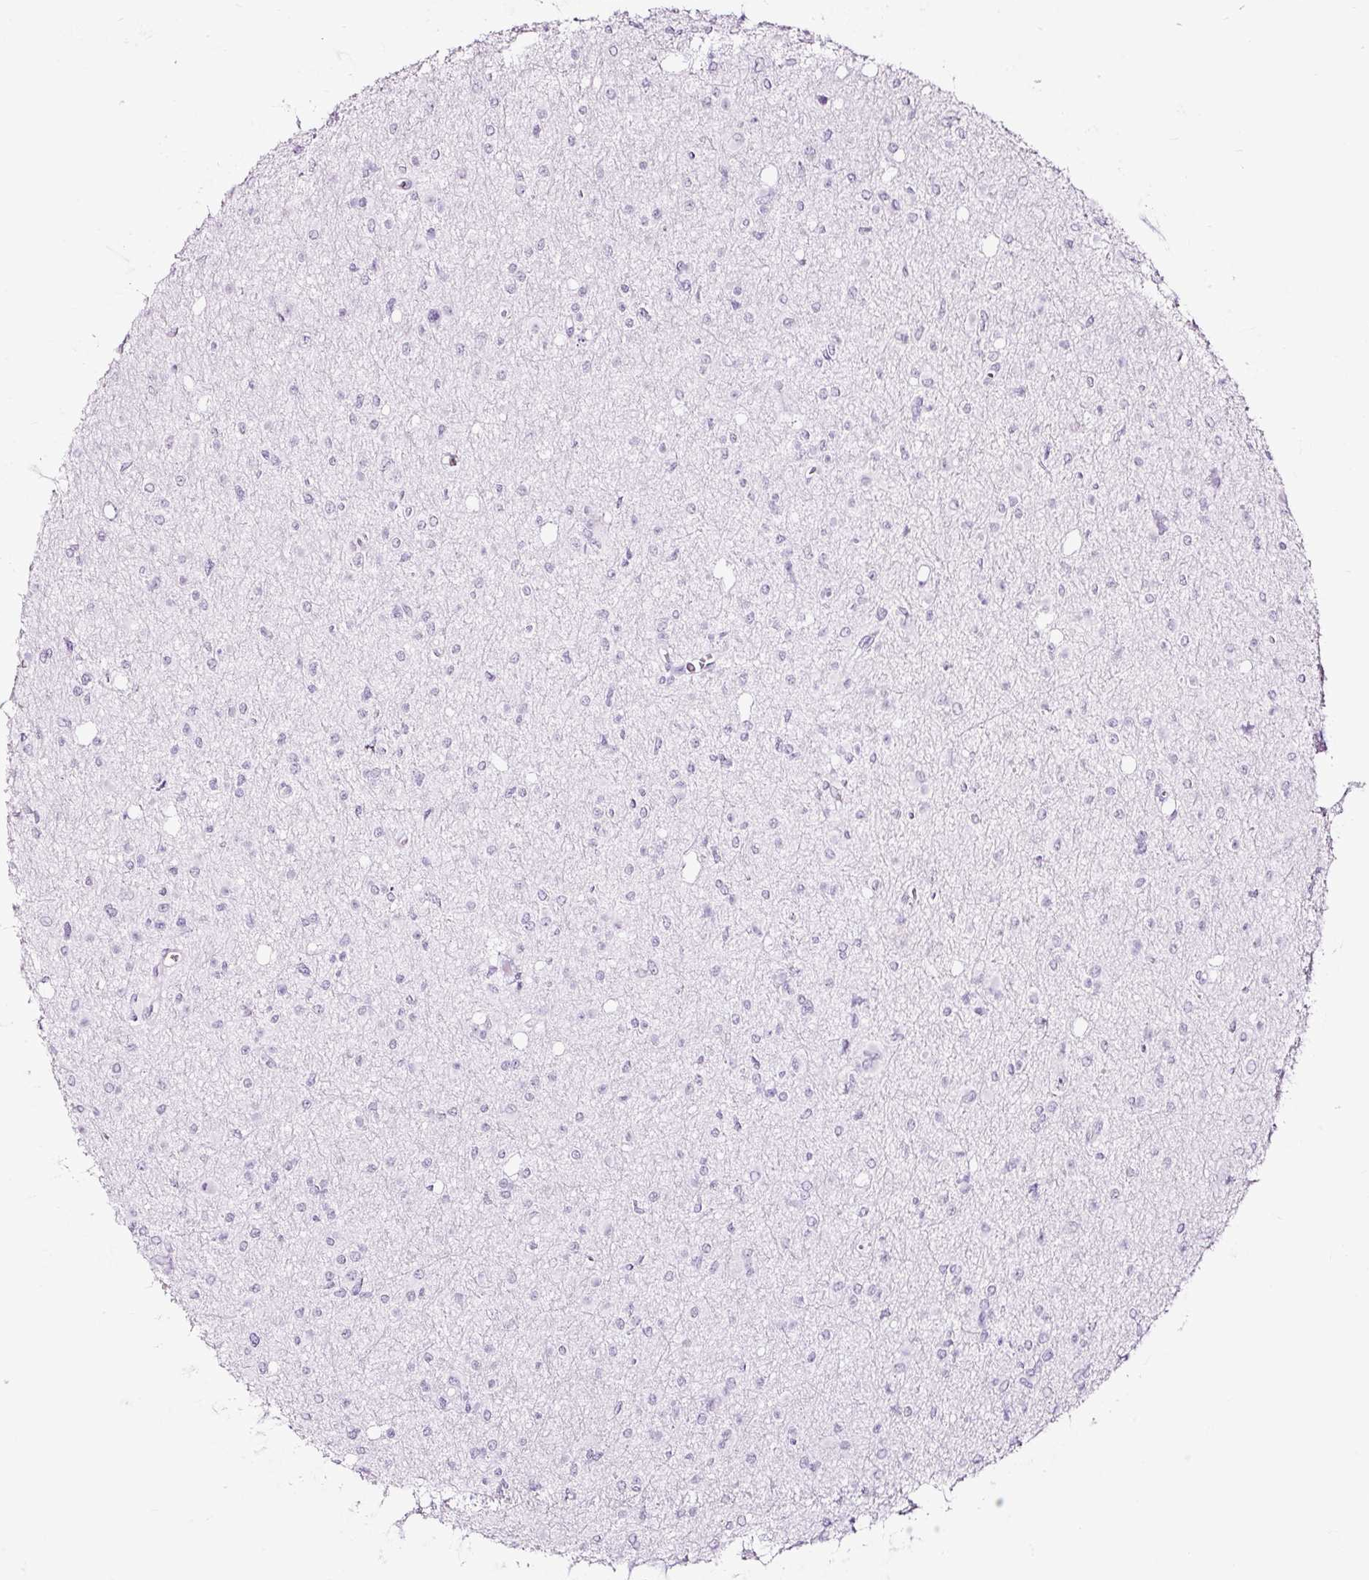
{"staining": {"intensity": "negative", "quantity": "none", "location": "none"}, "tissue": "glioma", "cell_type": "Tumor cells", "image_type": "cancer", "snomed": [{"axis": "morphology", "description": "Glioma, malignant, High grade"}, {"axis": "topography", "description": "Brain"}], "caption": "Glioma was stained to show a protein in brown. There is no significant positivity in tumor cells.", "gene": "NPHS2", "patient": {"sex": "male", "age": 23}}